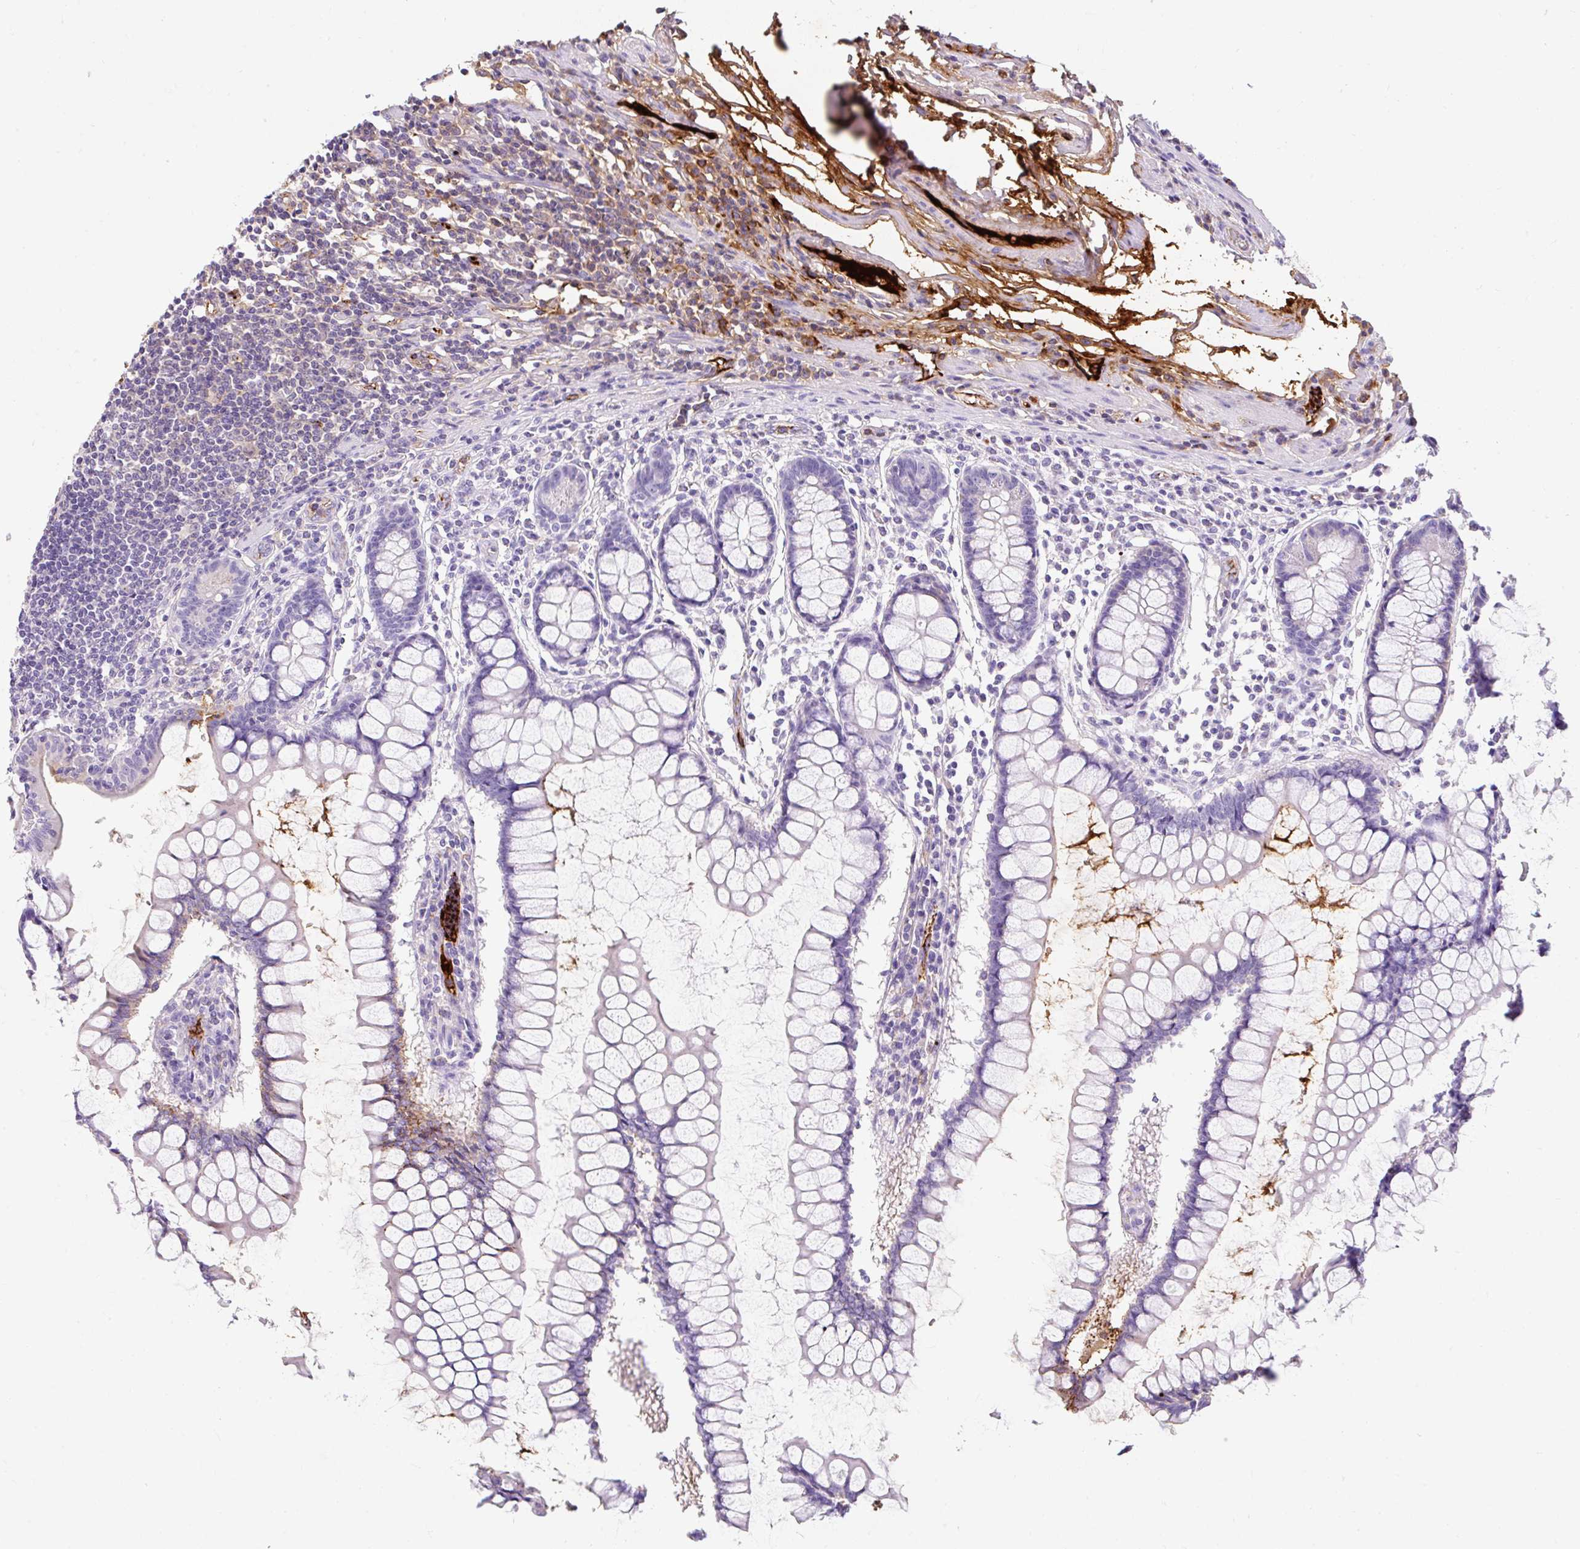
{"staining": {"intensity": "weak", "quantity": "25%-75%", "location": "cytoplasmic/membranous"}, "tissue": "colon", "cell_type": "Endothelial cells", "image_type": "normal", "snomed": [{"axis": "morphology", "description": "Normal tissue, NOS"}, {"axis": "morphology", "description": "Adenocarcinoma, NOS"}, {"axis": "topography", "description": "Colon"}], "caption": "Unremarkable colon exhibits weak cytoplasmic/membranous positivity in approximately 25%-75% of endothelial cells, visualized by immunohistochemistry.", "gene": "APOC2", "patient": {"sex": "female", "age": 55}}